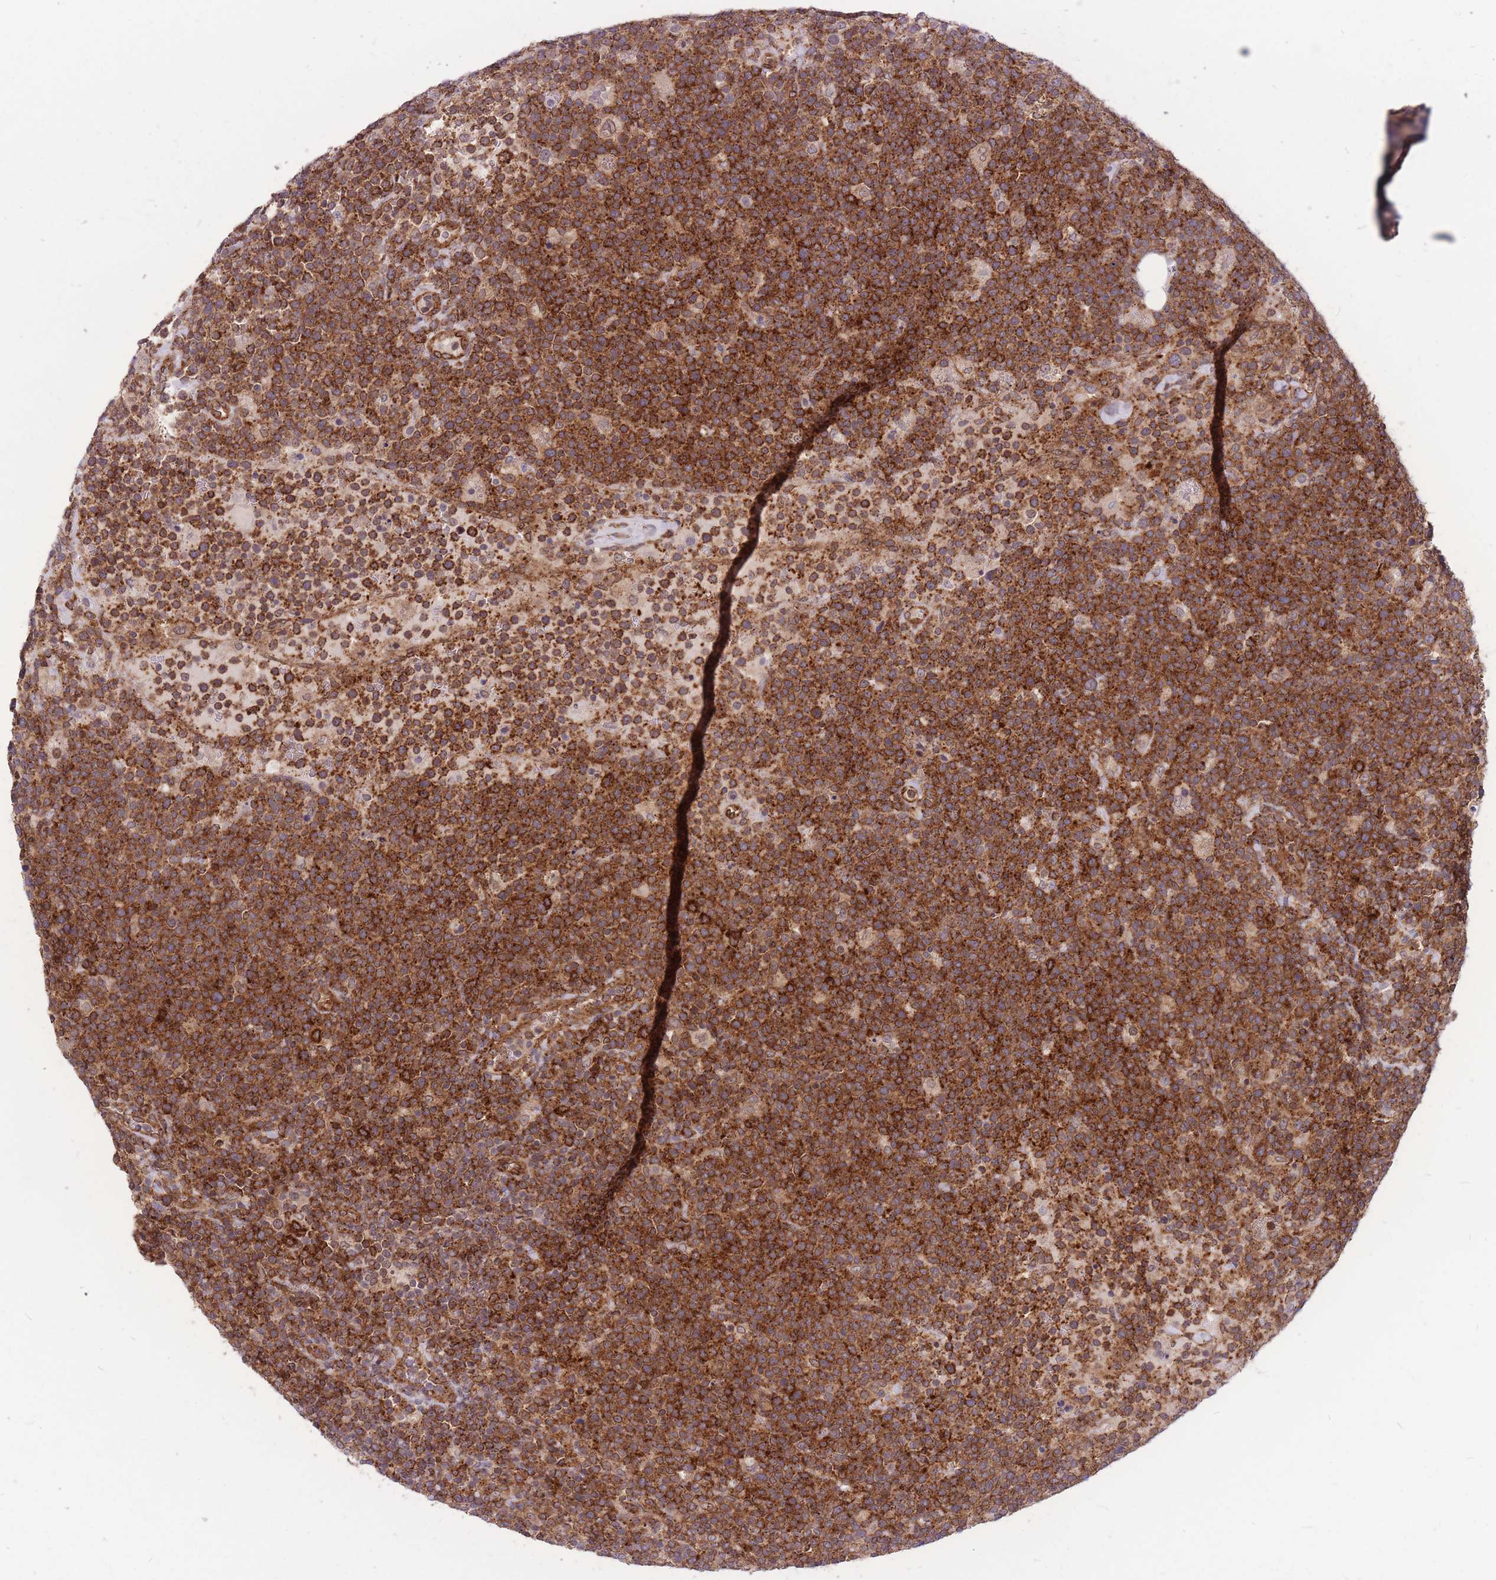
{"staining": {"intensity": "strong", "quantity": ">75%", "location": "cytoplasmic/membranous"}, "tissue": "lymphoma", "cell_type": "Tumor cells", "image_type": "cancer", "snomed": [{"axis": "morphology", "description": "Malignant lymphoma, non-Hodgkin's type, High grade"}, {"axis": "topography", "description": "Lymph node"}], "caption": "Protein expression analysis of human high-grade malignant lymphoma, non-Hodgkin's type reveals strong cytoplasmic/membranous expression in about >75% of tumor cells.", "gene": "TCF20", "patient": {"sex": "male", "age": 61}}